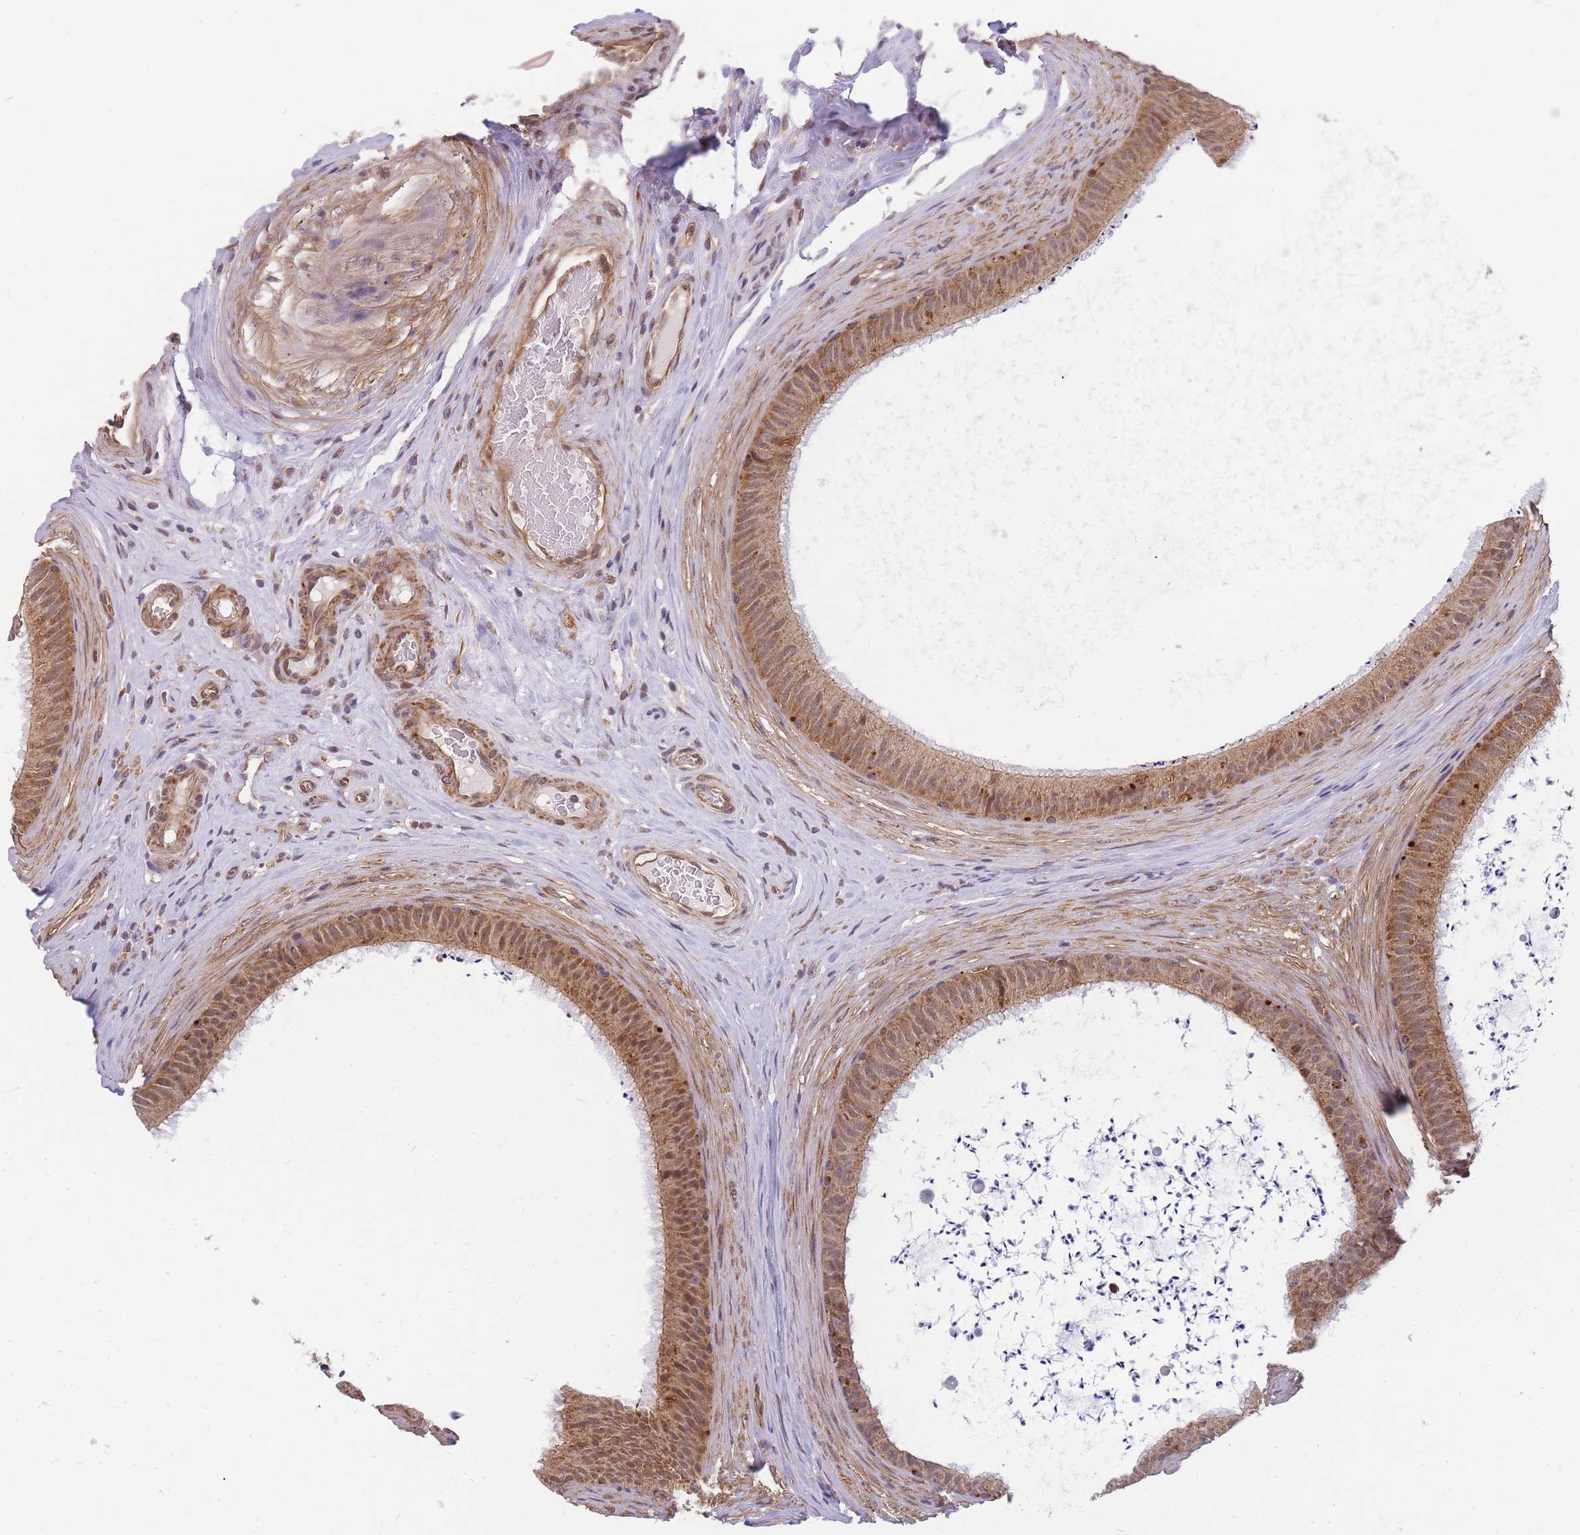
{"staining": {"intensity": "moderate", "quantity": ">75%", "location": "cytoplasmic/membranous,nuclear"}, "tissue": "epididymis", "cell_type": "Glandular cells", "image_type": "normal", "snomed": [{"axis": "morphology", "description": "Normal tissue, NOS"}, {"axis": "topography", "description": "Testis"}, {"axis": "topography", "description": "Epididymis"}], "caption": "IHC image of unremarkable epididymis stained for a protein (brown), which shows medium levels of moderate cytoplasmic/membranous,nuclear expression in about >75% of glandular cells.", "gene": "ENSG00000276345", "patient": {"sex": "male", "age": 41}}